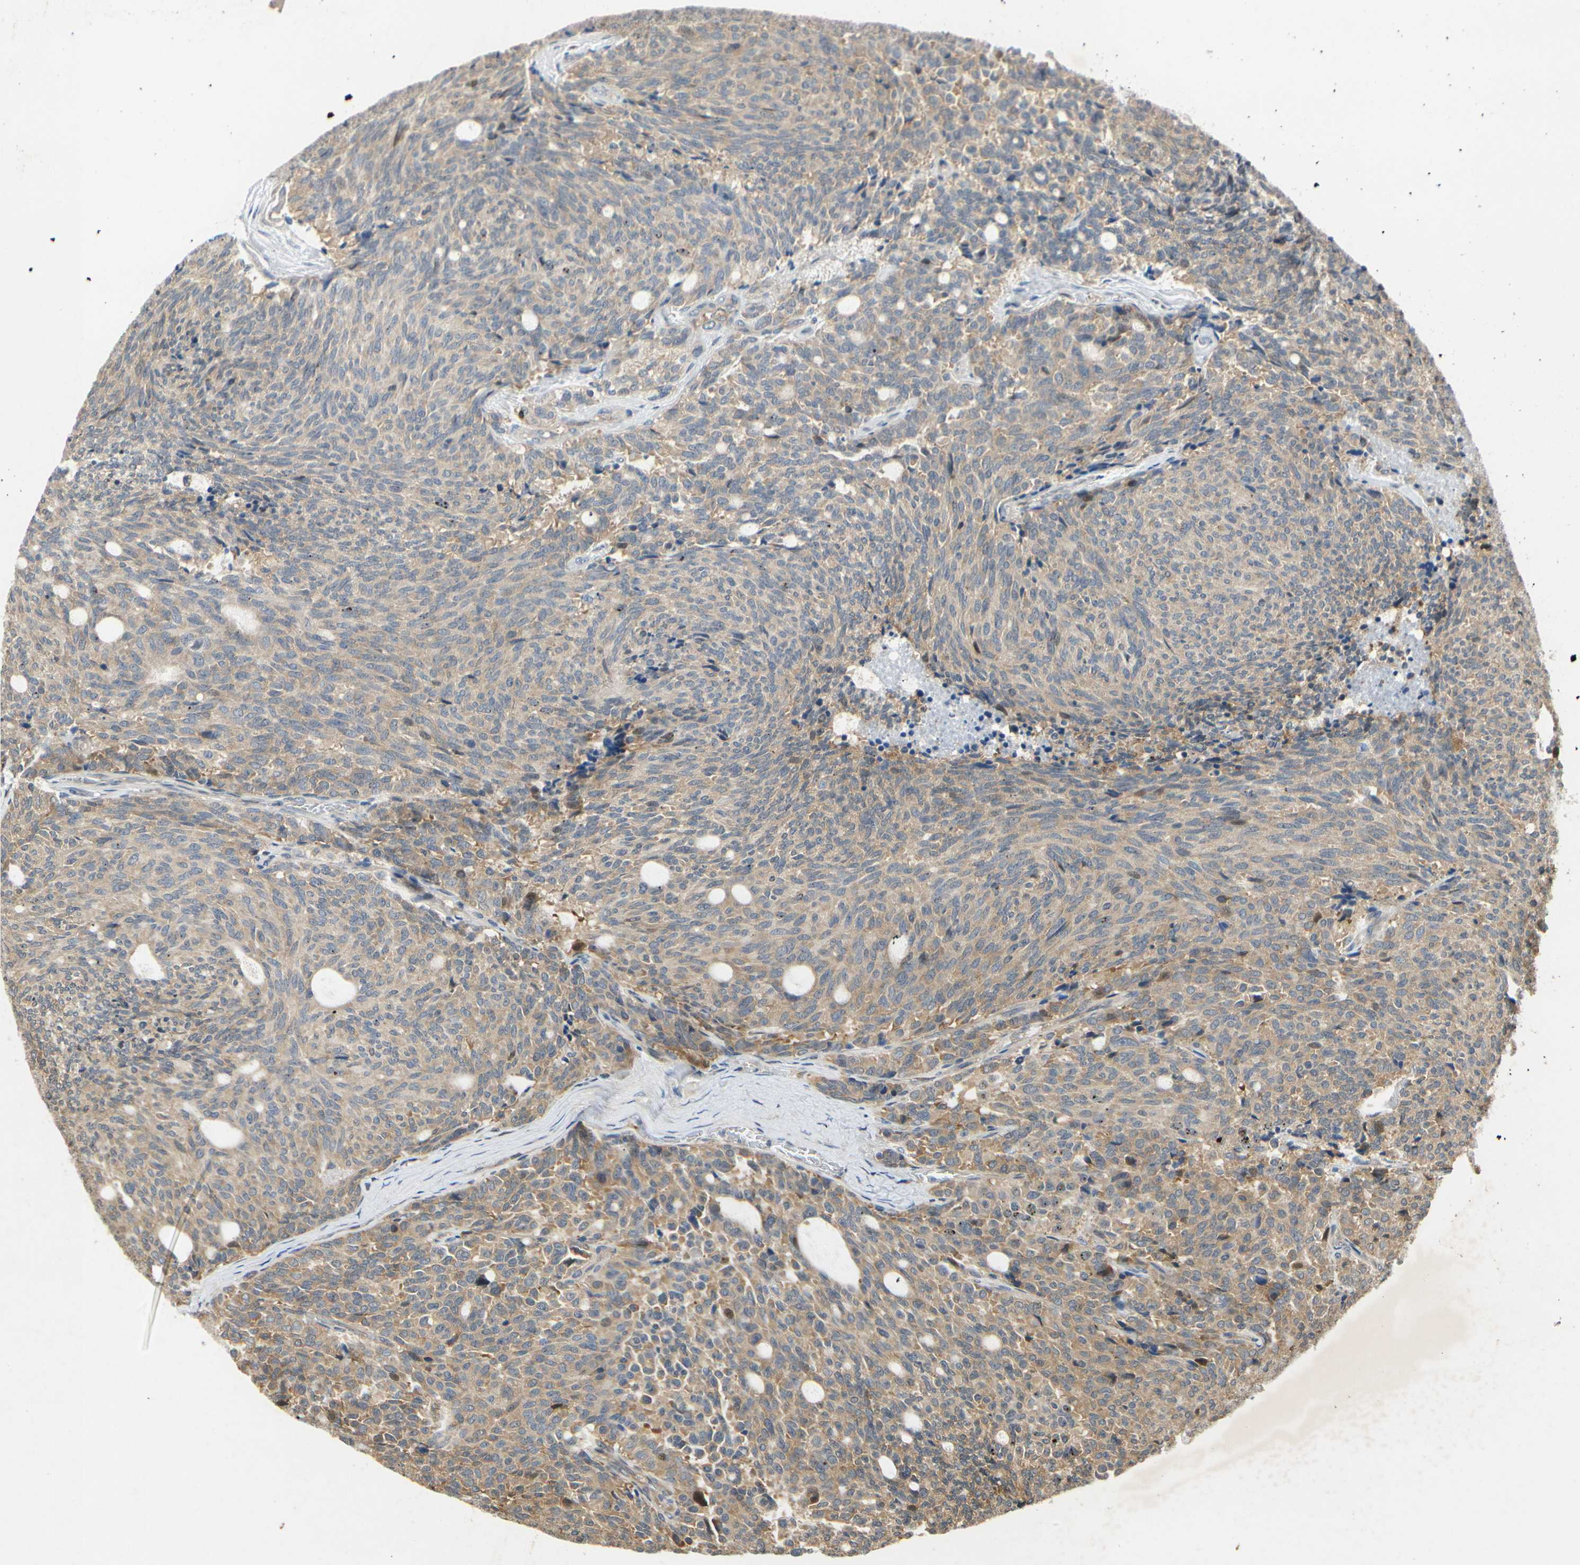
{"staining": {"intensity": "weak", "quantity": ">75%", "location": "cytoplasmic/membranous"}, "tissue": "carcinoid", "cell_type": "Tumor cells", "image_type": "cancer", "snomed": [{"axis": "morphology", "description": "Carcinoid, malignant, NOS"}, {"axis": "topography", "description": "Pancreas"}], "caption": "A brown stain shows weak cytoplasmic/membranous positivity of a protein in carcinoid tumor cells. (IHC, brightfield microscopy, high magnification).", "gene": "EIF1AX", "patient": {"sex": "female", "age": 54}}